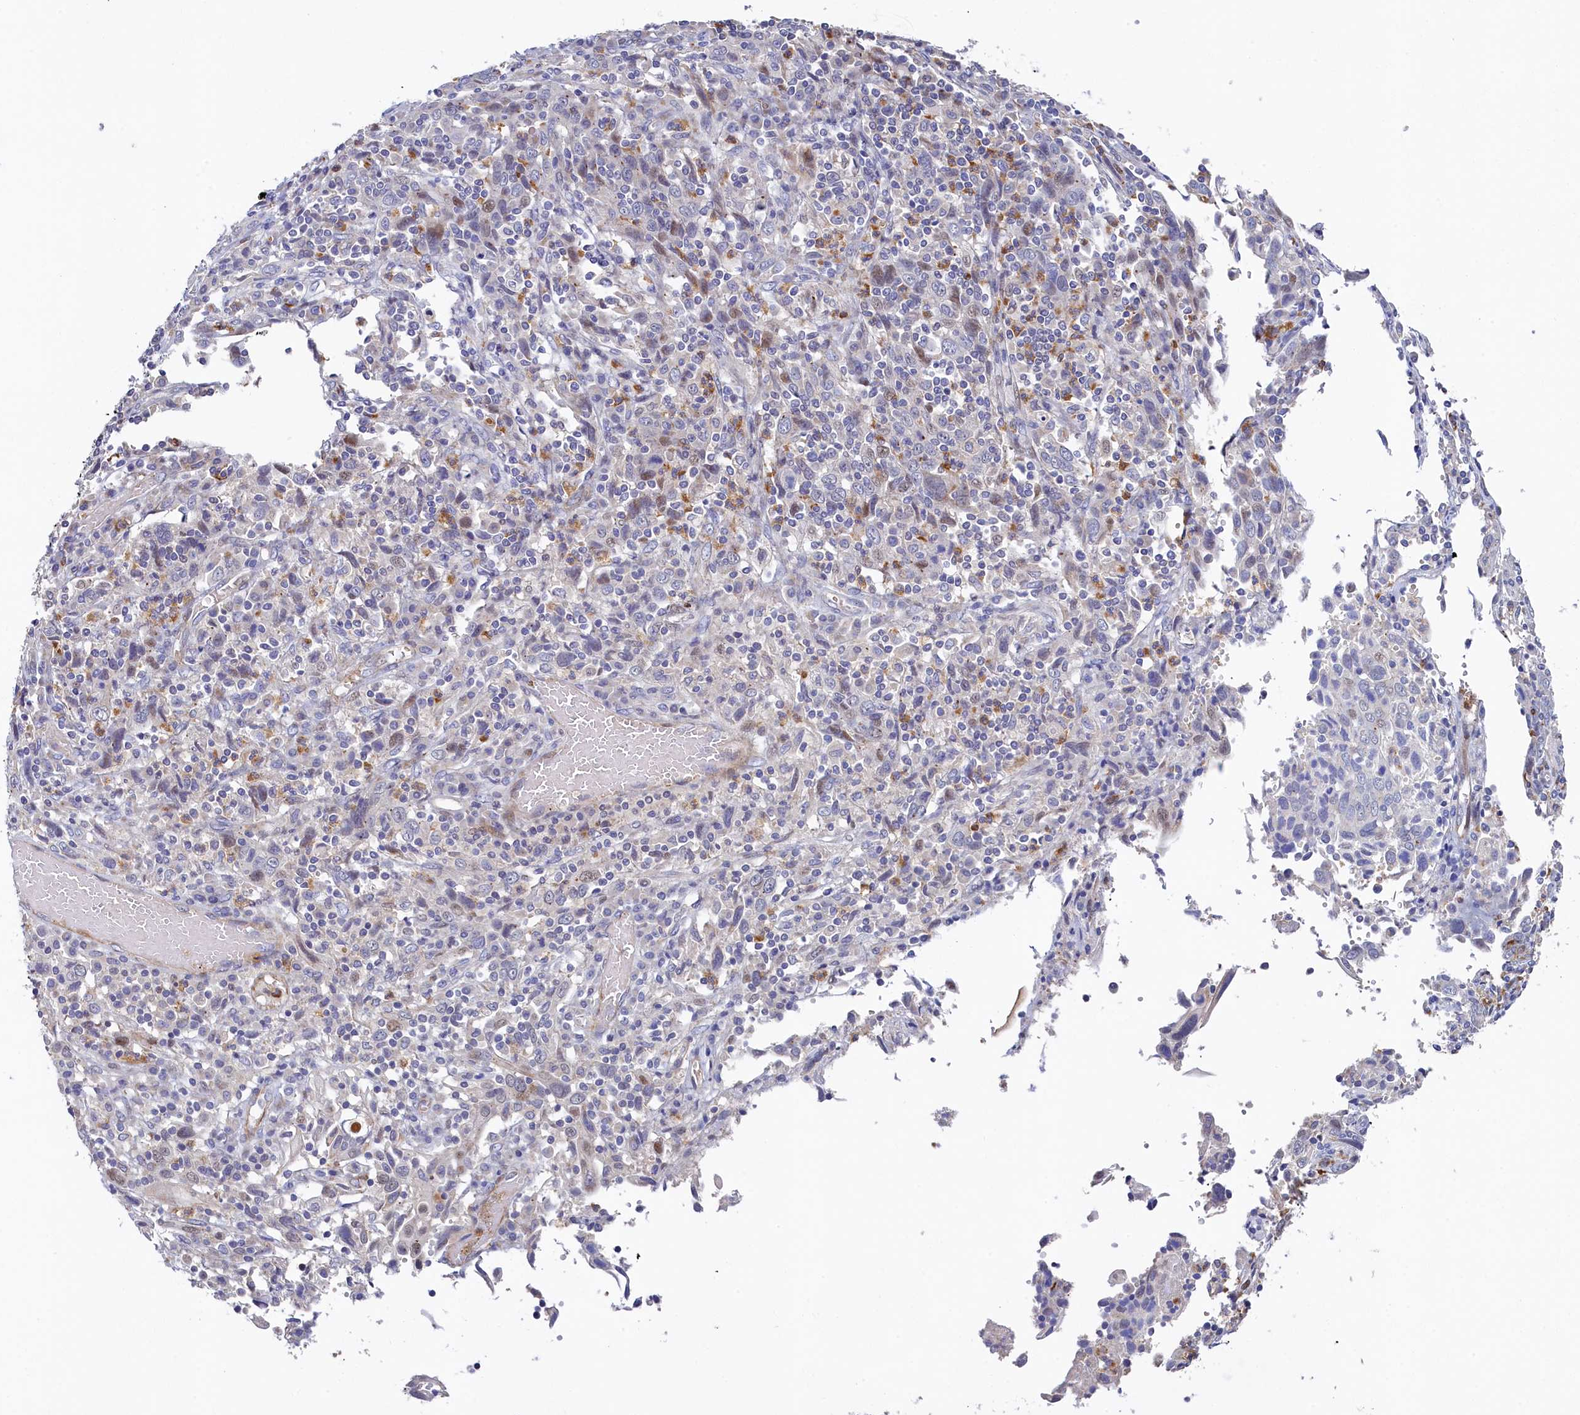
{"staining": {"intensity": "negative", "quantity": "none", "location": "none"}, "tissue": "cervical cancer", "cell_type": "Tumor cells", "image_type": "cancer", "snomed": [{"axis": "morphology", "description": "Squamous cell carcinoma, NOS"}, {"axis": "topography", "description": "Cervix"}], "caption": "This is an IHC histopathology image of human squamous cell carcinoma (cervical). There is no expression in tumor cells.", "gene": "PIK3C3", "patient": {"sex": "female", "age": 46}}